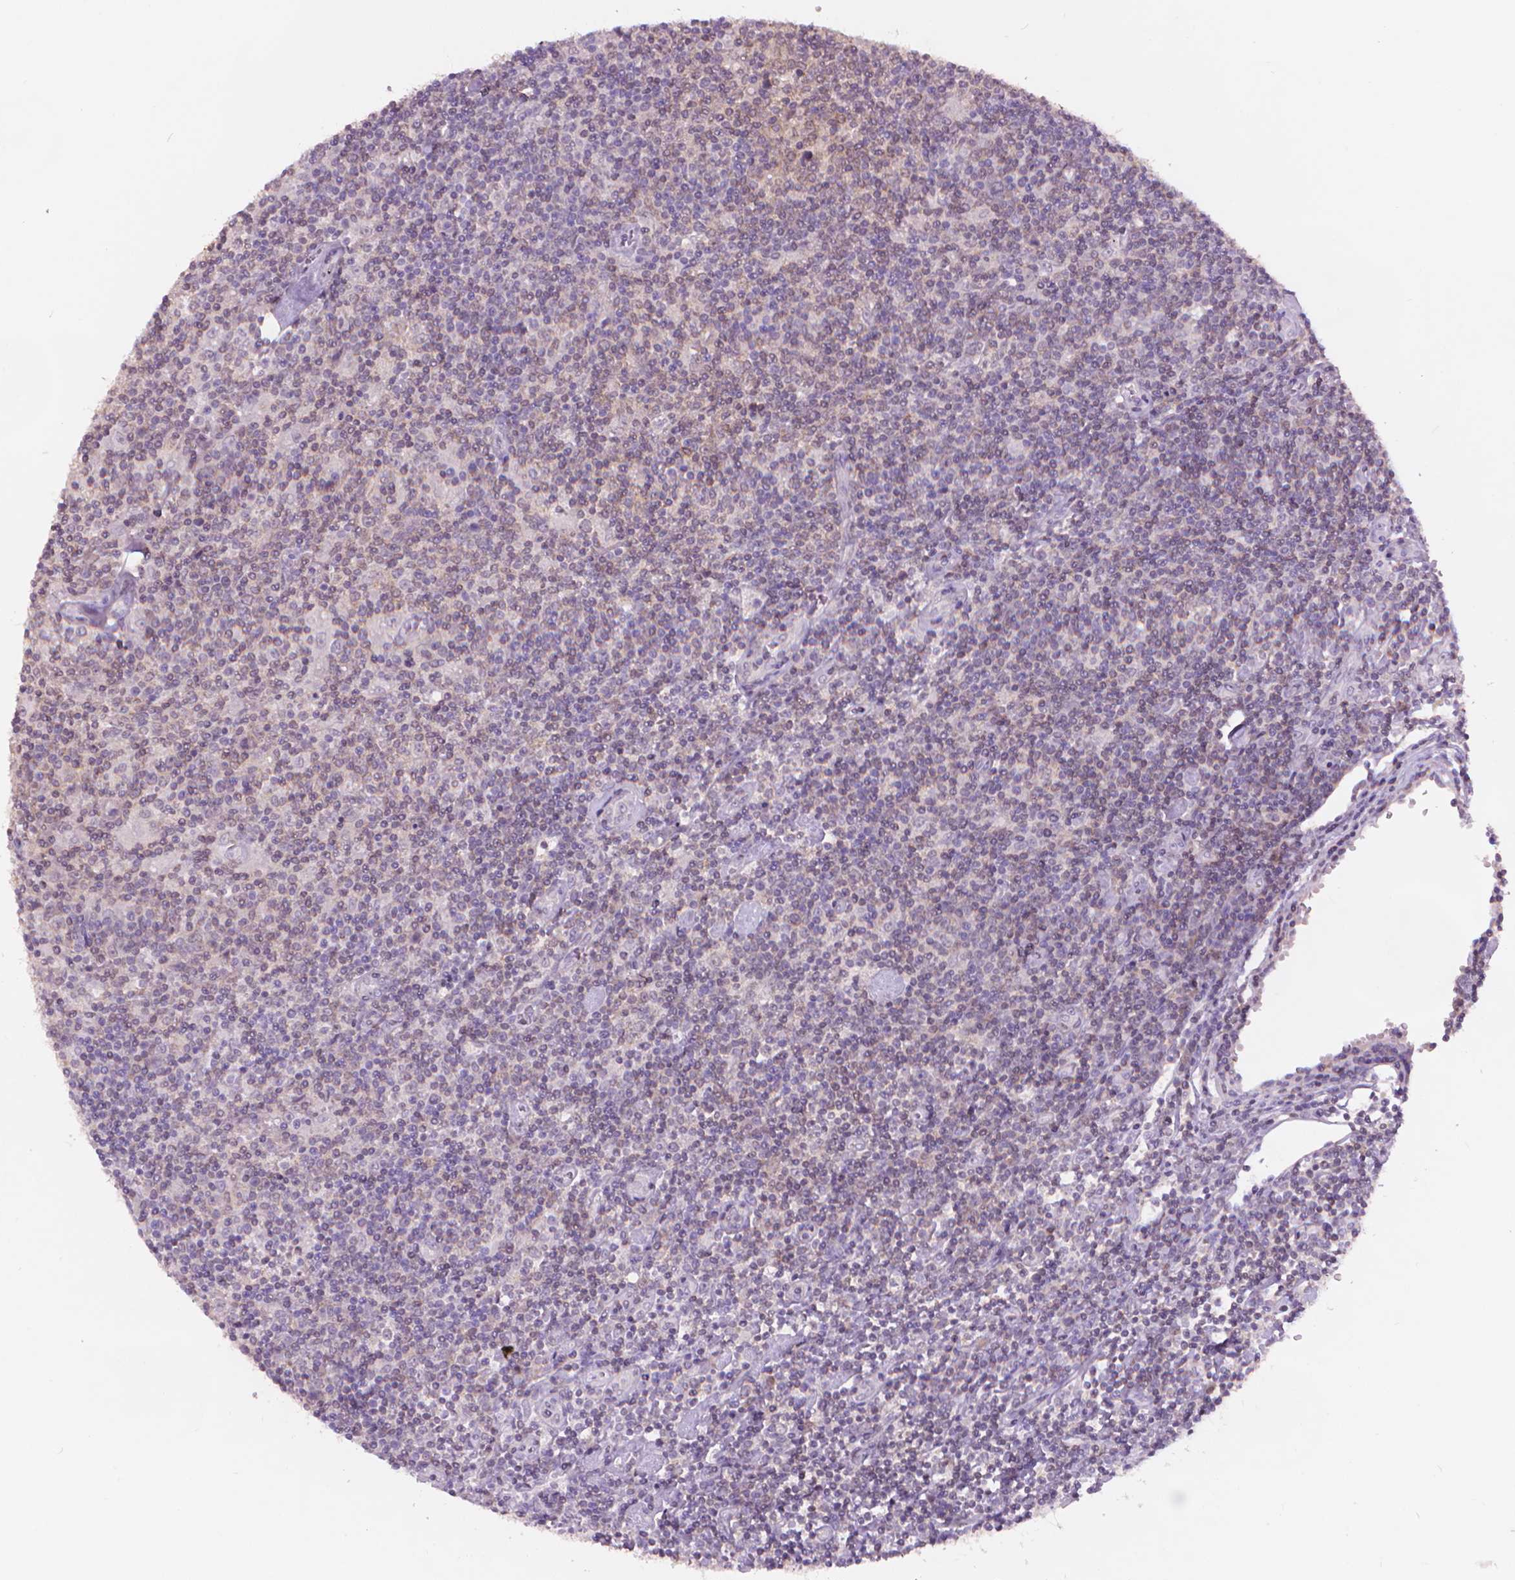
{"staining": {"intensity": "negative", "quantity": "none", "location": "none"}, "tissue": "lymphoma", "cell_type": "Tumor cells", "image_type": "cancer", "snomed": [{"axis": "morphology", "description": "Hodgkin's disease, NOS"}, {"axis": "topography", "description": "Lymph node"}], "caption": "IHC of Hodgkin's disease demonstrates no positivity in tumor cells.", "gene": "ENO2", "patient": {"sex": "male", "age": 40}}